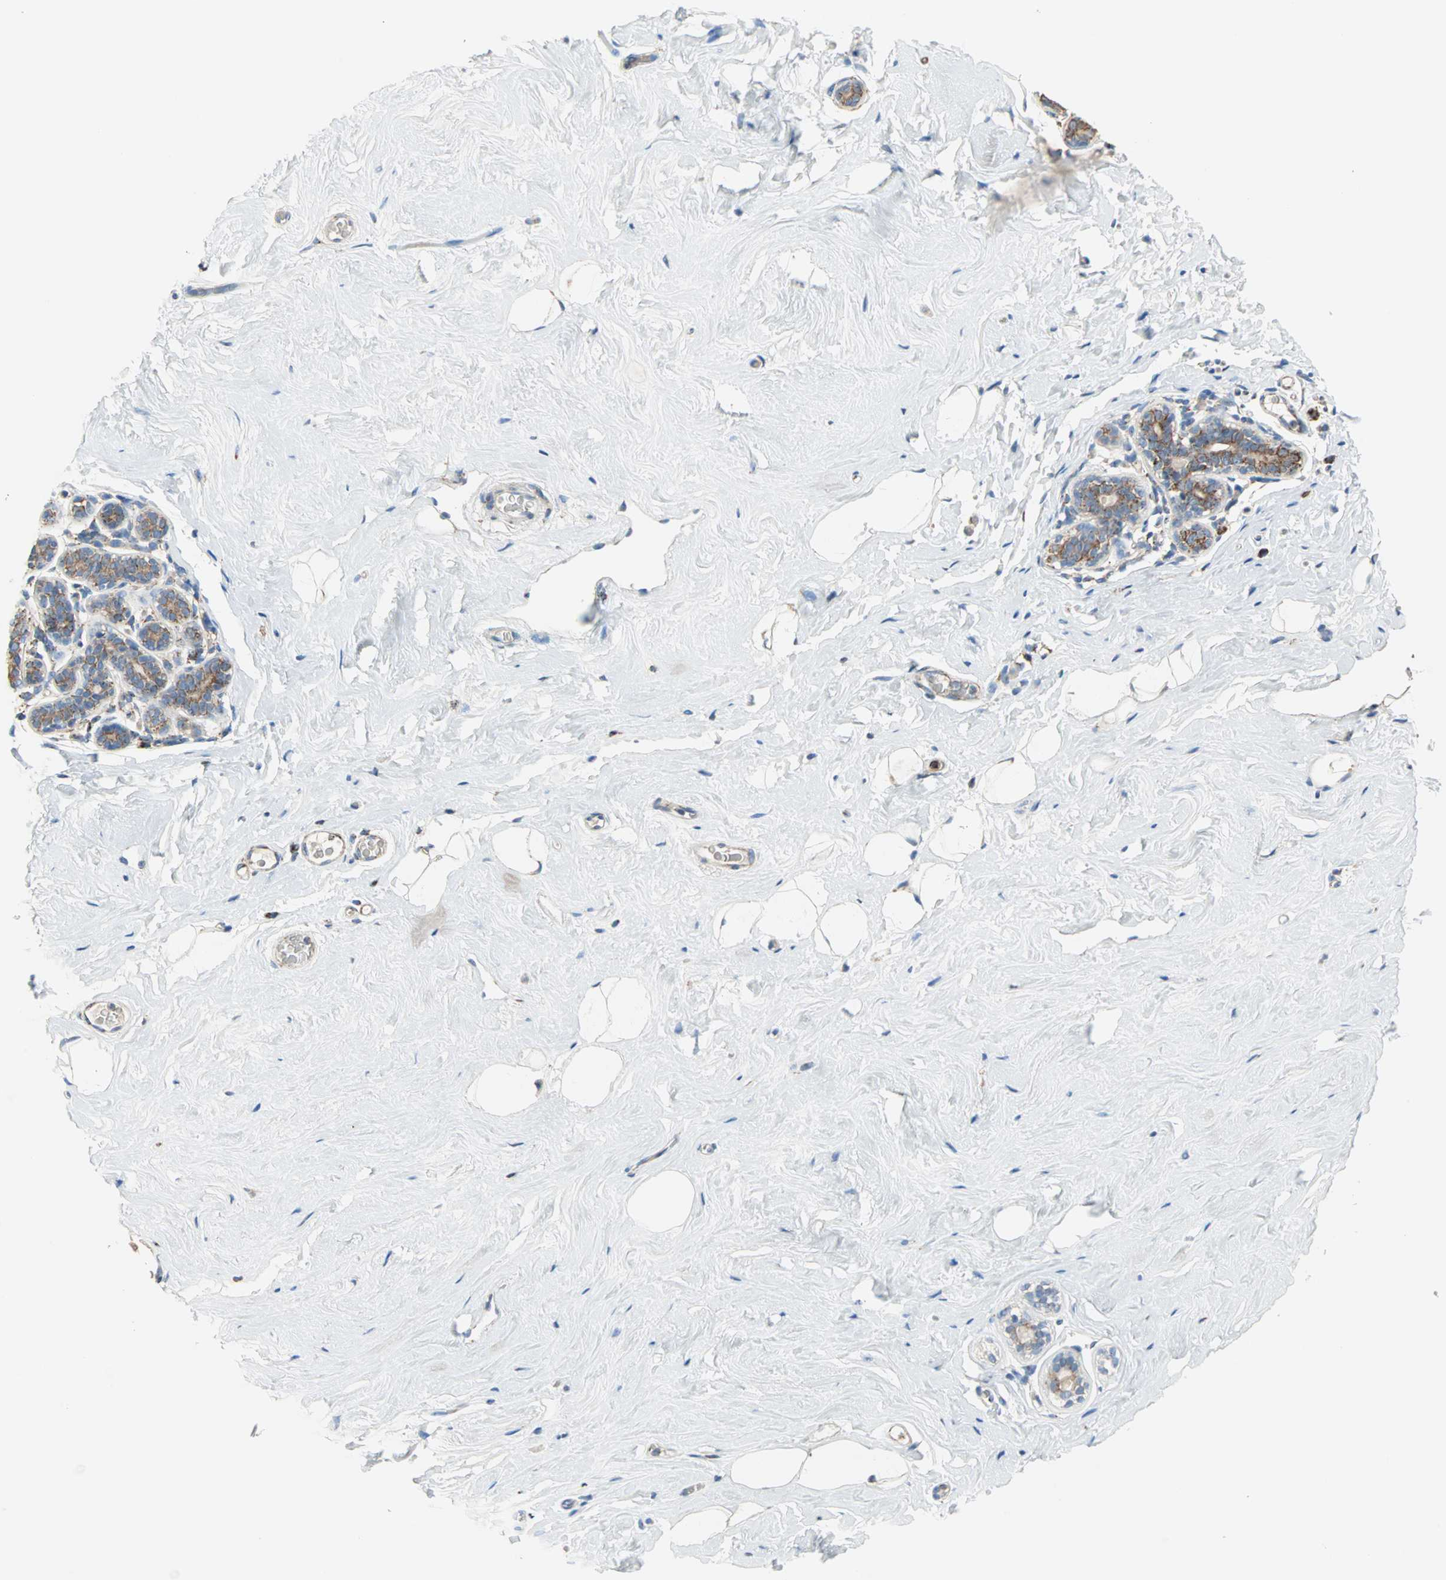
{"staining": {"intensity": "negative", "quantity": "none", "location": "none"}, "tissue": "breast", "cell_type": "Adipocytes", "image_type": "normal", "snomed": [{"axis": "morphology", "description": "Normal tissue, NOS"}, {"axis": "topography", "description": "Breast"}], "caption": "DAB immunohistochemical staining of normal breast demonstrates no significant expression in adipocytes. (DAB (3,3'-diaminobenzidine) immunohistochemistry (IHC) visualized using brightfield microscopy, high magnification).", "gene": "TST", "patient": {"sex": "female", "age": 75}}